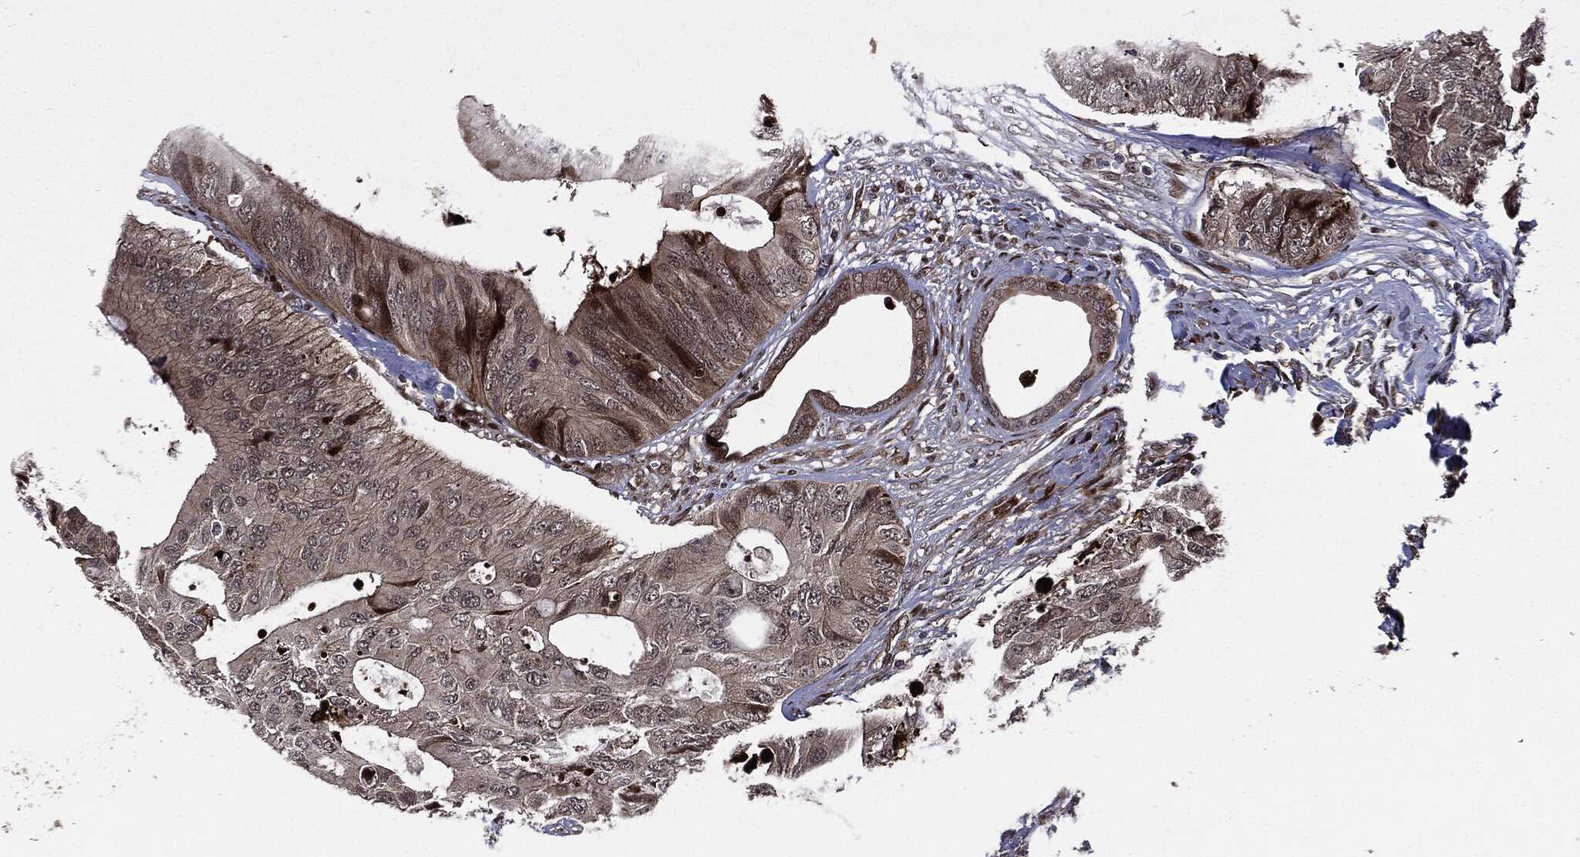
{"staining": {"intensity": "strong", "quantity": "25%-75%", "location": "nuclear"}, "tissue": "colorectal cancer", "cell_type": "Tumor cells", "image_type": "cancer", "snomed": [{"axis": "morphology", "description": "Normal tissue, NOS"}, {"axis": "morphology", "description": "Adenocarcinoma, NOS"}, {"axis": "topography", "description": "Colon"}], "caption": "A brown stain shows strong nuclear staining of a protein in human colorectal cancer tumor cells. Immunohistochemistry stains the protein of interest in brown and the nuclei are stained blue.", "gene": "SMAD4", "patient": {"sex": "male", "age": 65}}